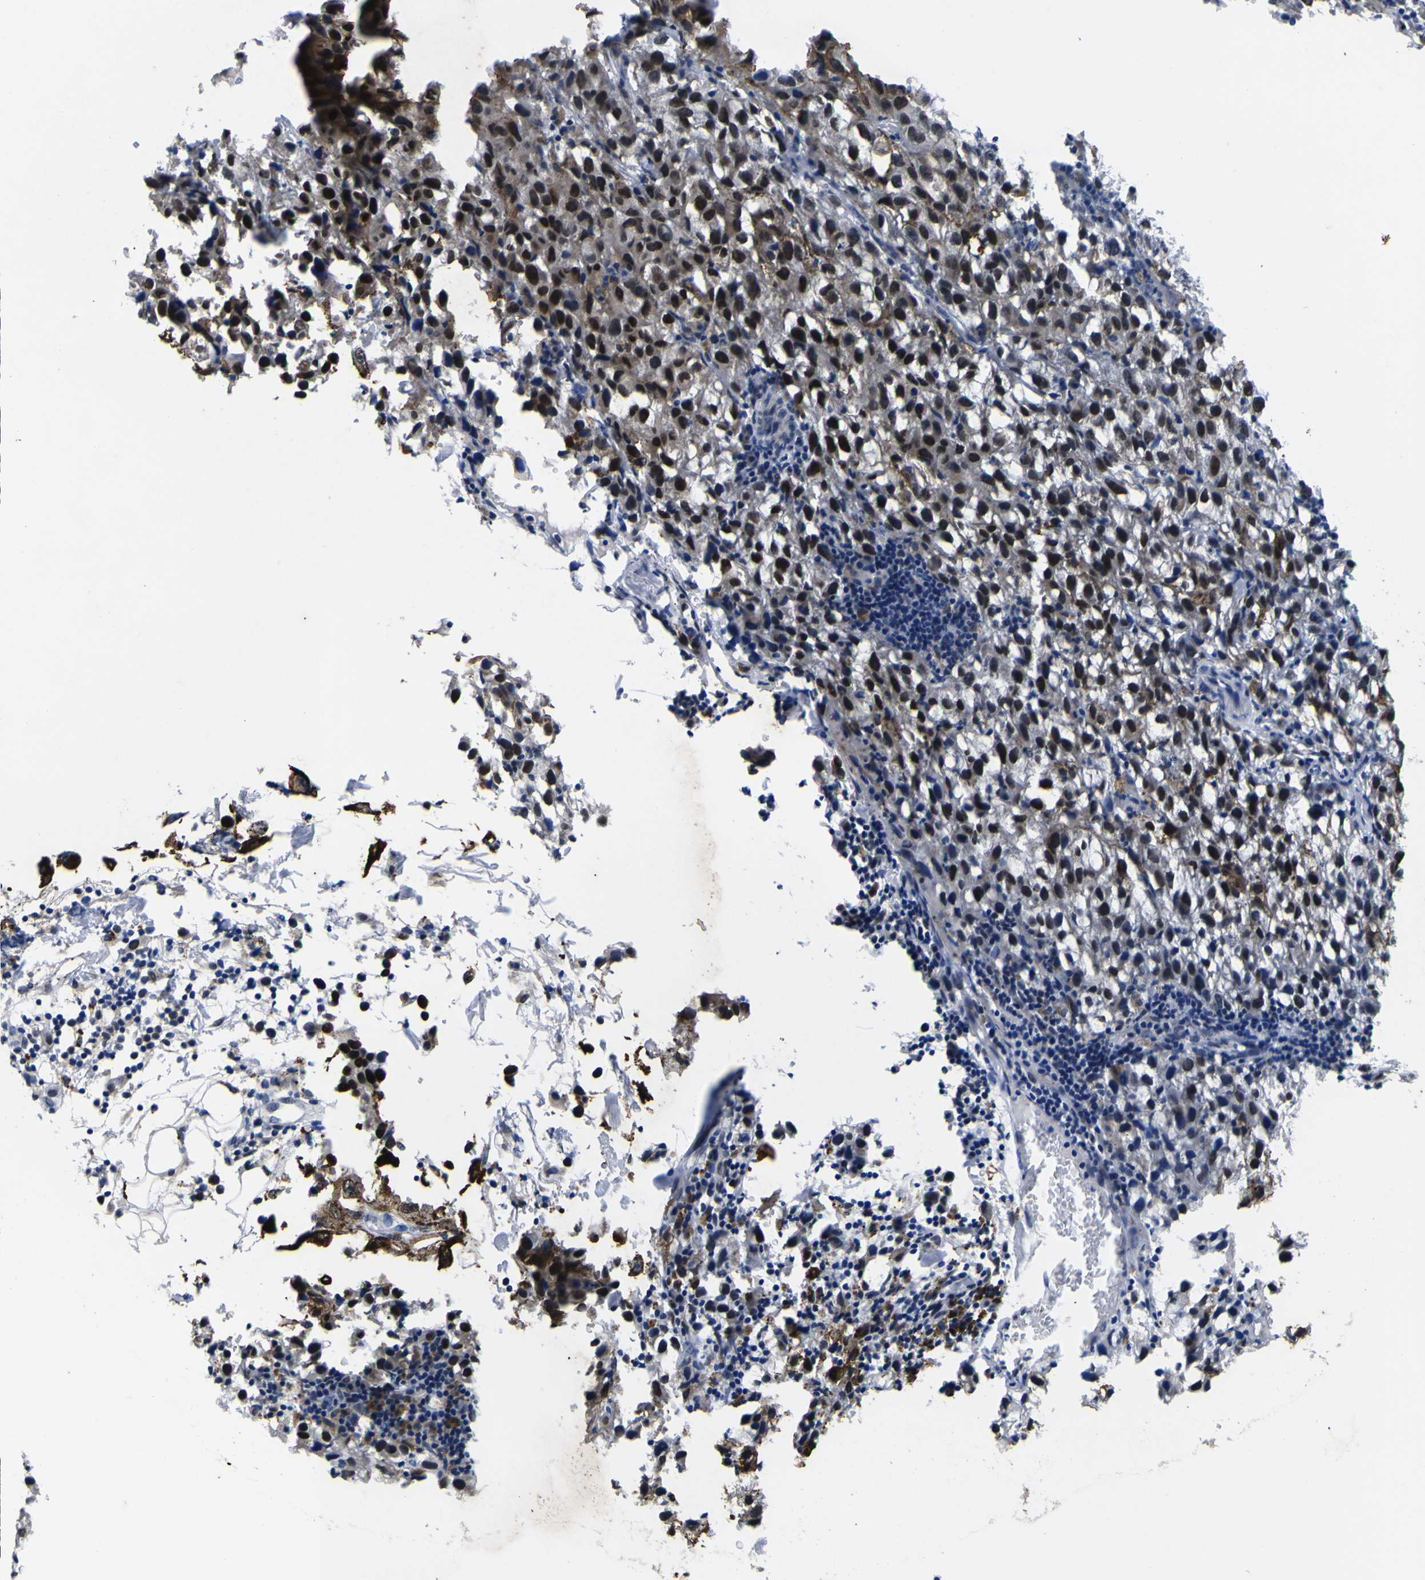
{"staining": {"intensity": "strong", "quantity": ">75%", "location": "nuclear"}, "tissue": "melanoma", "cell_type": "Tumor cells", "image_type": "cancer", "snomed": [{"axis": "morphology", "description": "Malignant melanoma, NOS"}, {"axis": "topography", "description": "Skin"}], "caption": "Immunohistochemical staining of human malignant melanoma demonstrates high levels of strong nuclear expression in approximately >75% of tumor cells. The staining was performed using DAB to visualize the protein expression in brown, while the nuclei were stained in blue with hematoxylin (Magnification: 20x).", "gene": "IGFLR1", "patient": {"sex": "female", "age": 104}}